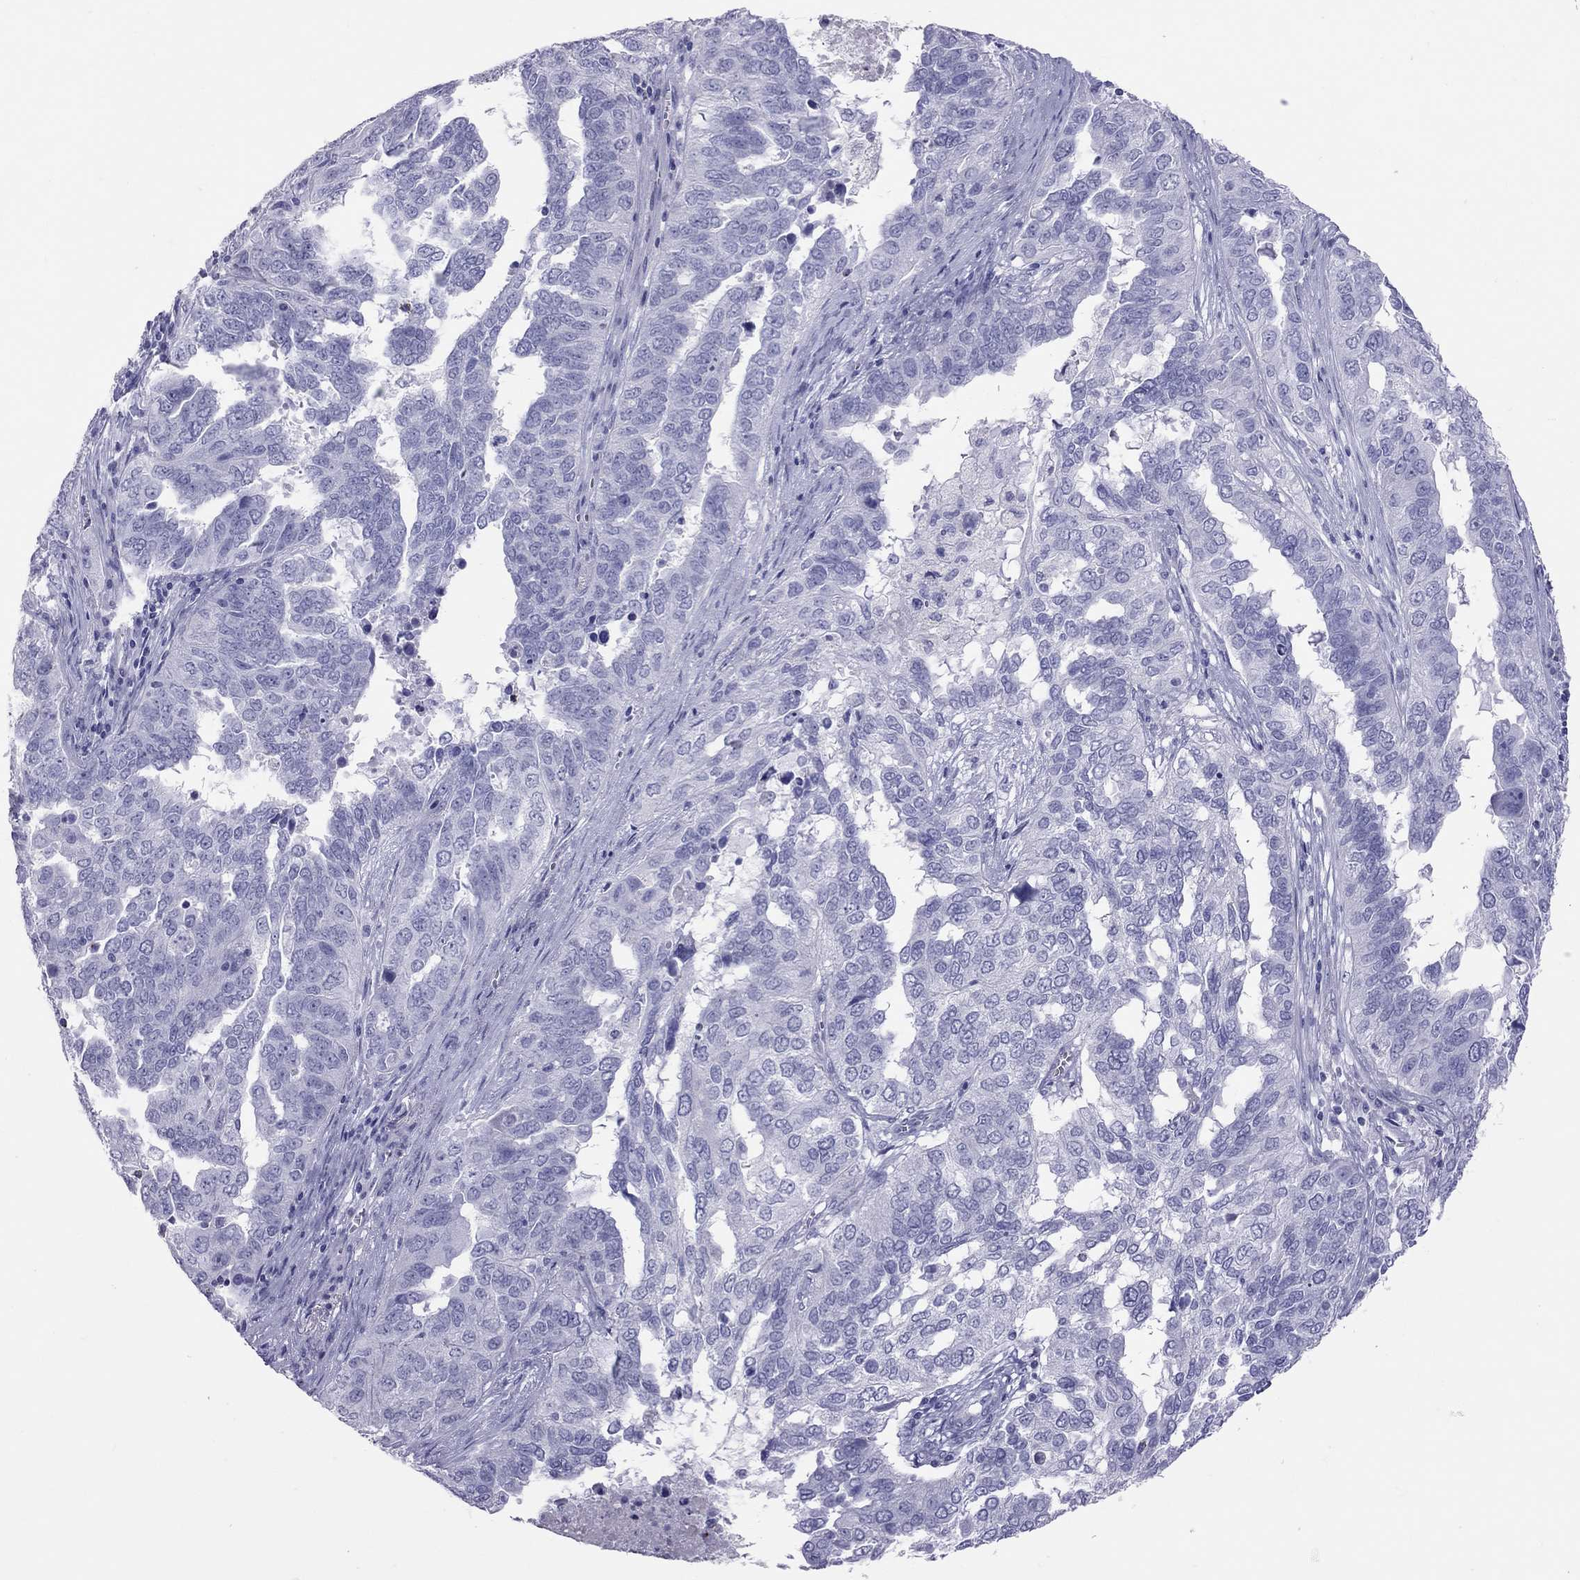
{"staining": {"intensity": "negative", "quantity": "none", "location": "none"}, "tissue": "ovarian cancer", "cell_type": "Tumor cells", "image_type": "cancer", "snomed": [{"axis": "morphology", "description": "Carcinoma, endometroid"}, {"axis": "topography", "description": "Soft tissue"}, {"axis": "topography", "description": "Ovary"}], "caption": "There is no significant staining in tumor cells of ovarian cancer. Nuclei are stained in blue.", "gene": "STAG3", "patient": {"sex": "female", "age": 52}}